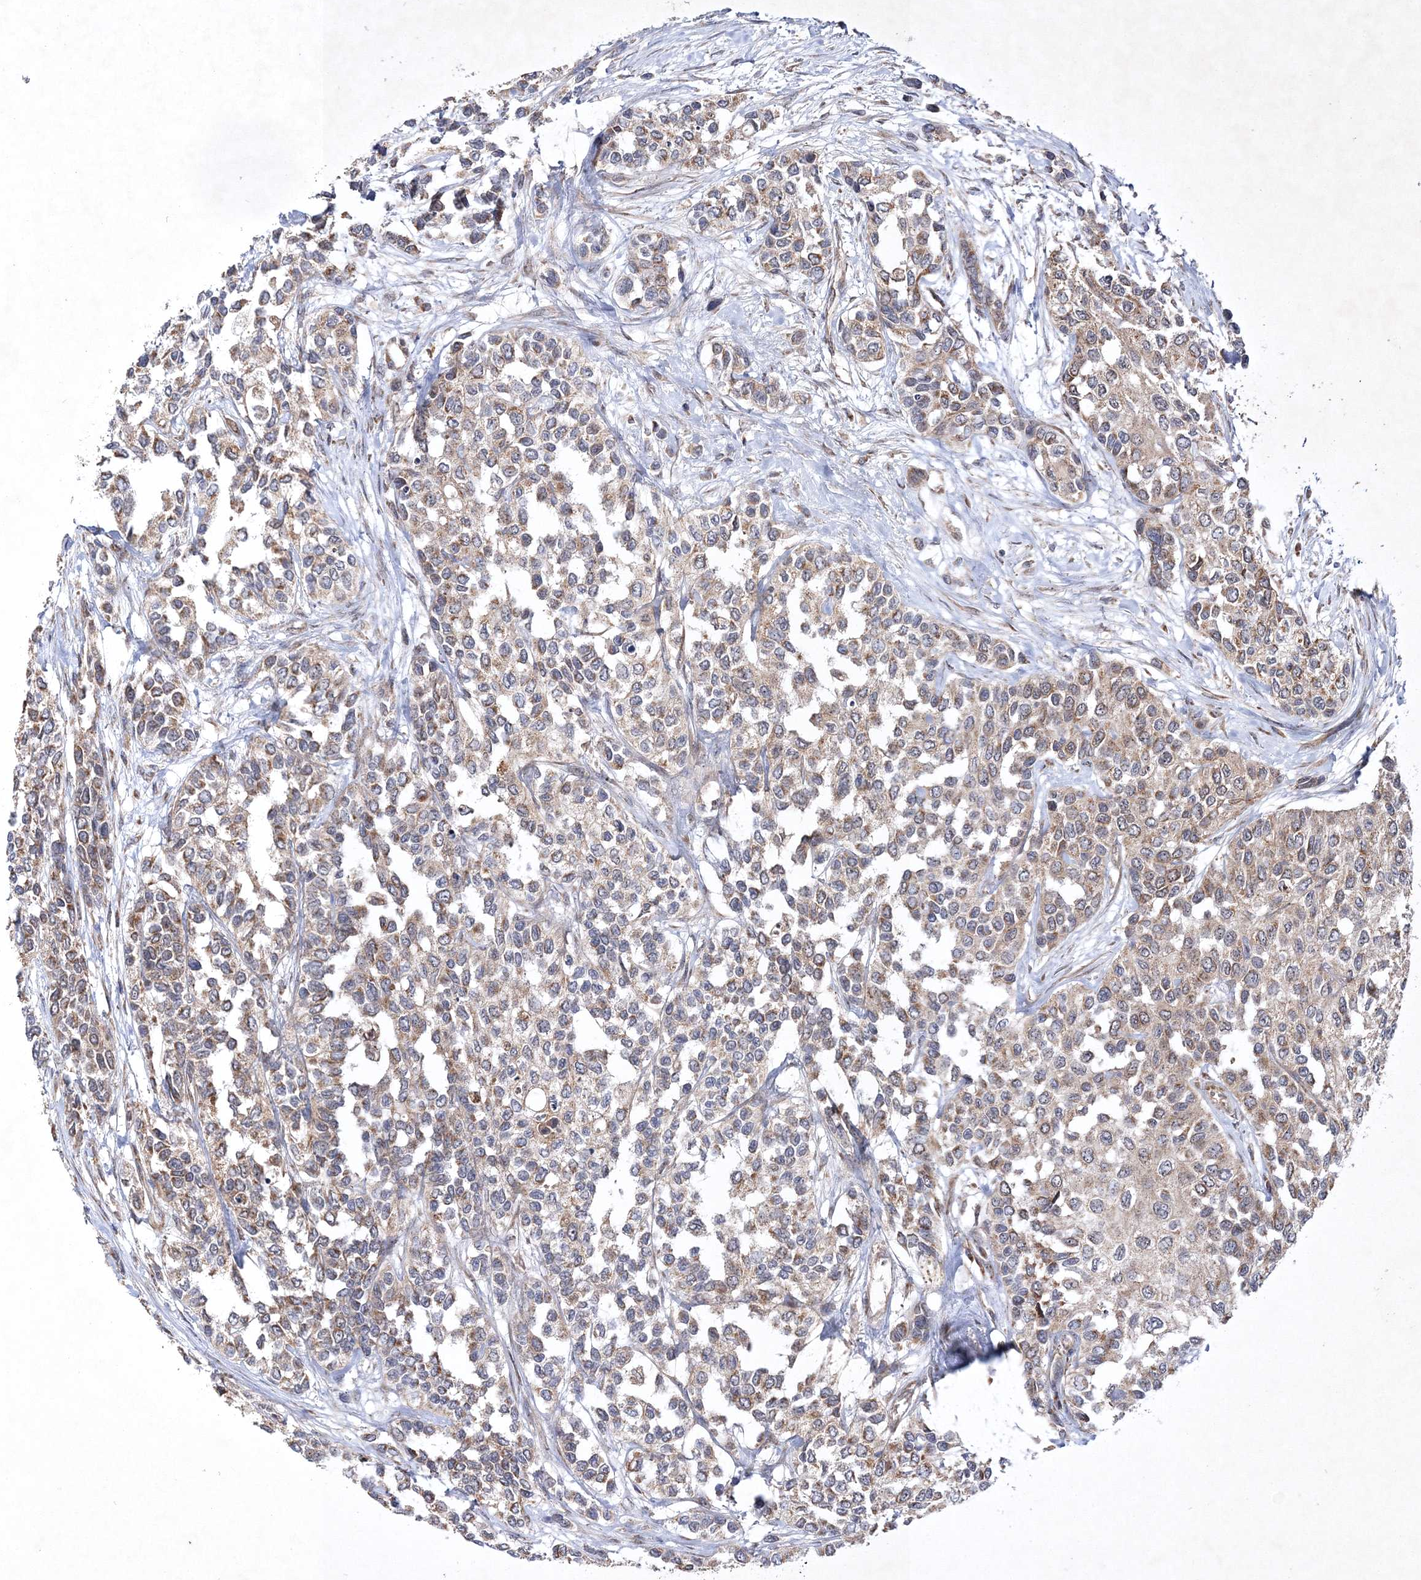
{"staining": {"intensity": "weak", "quantity": ">75%", "location": "cytoplasmic/membranous"}, "tissue": "urothelial cancer", "cell_type": "Tumor cells", "image_type": "cancer", "snomed": [{"axis": "morphology", "description": "Normal tissue, NOS"}, {"axis": "morphology", "description": "Urothelial carcinoma, High grade"}, {"axis": "topography", "description": "Vascular tissue"}, {"axis": "topography", "description": "Urinary bladder"}], "caption": "IHC (DAB) staining of high-grade urothelial carcinoma exhibits weak cytoplasmic/membranous protein staining in about >75% of tumor cells.", "gene": "SCRN3", "patient": {"sex": "female", "age": 56}}